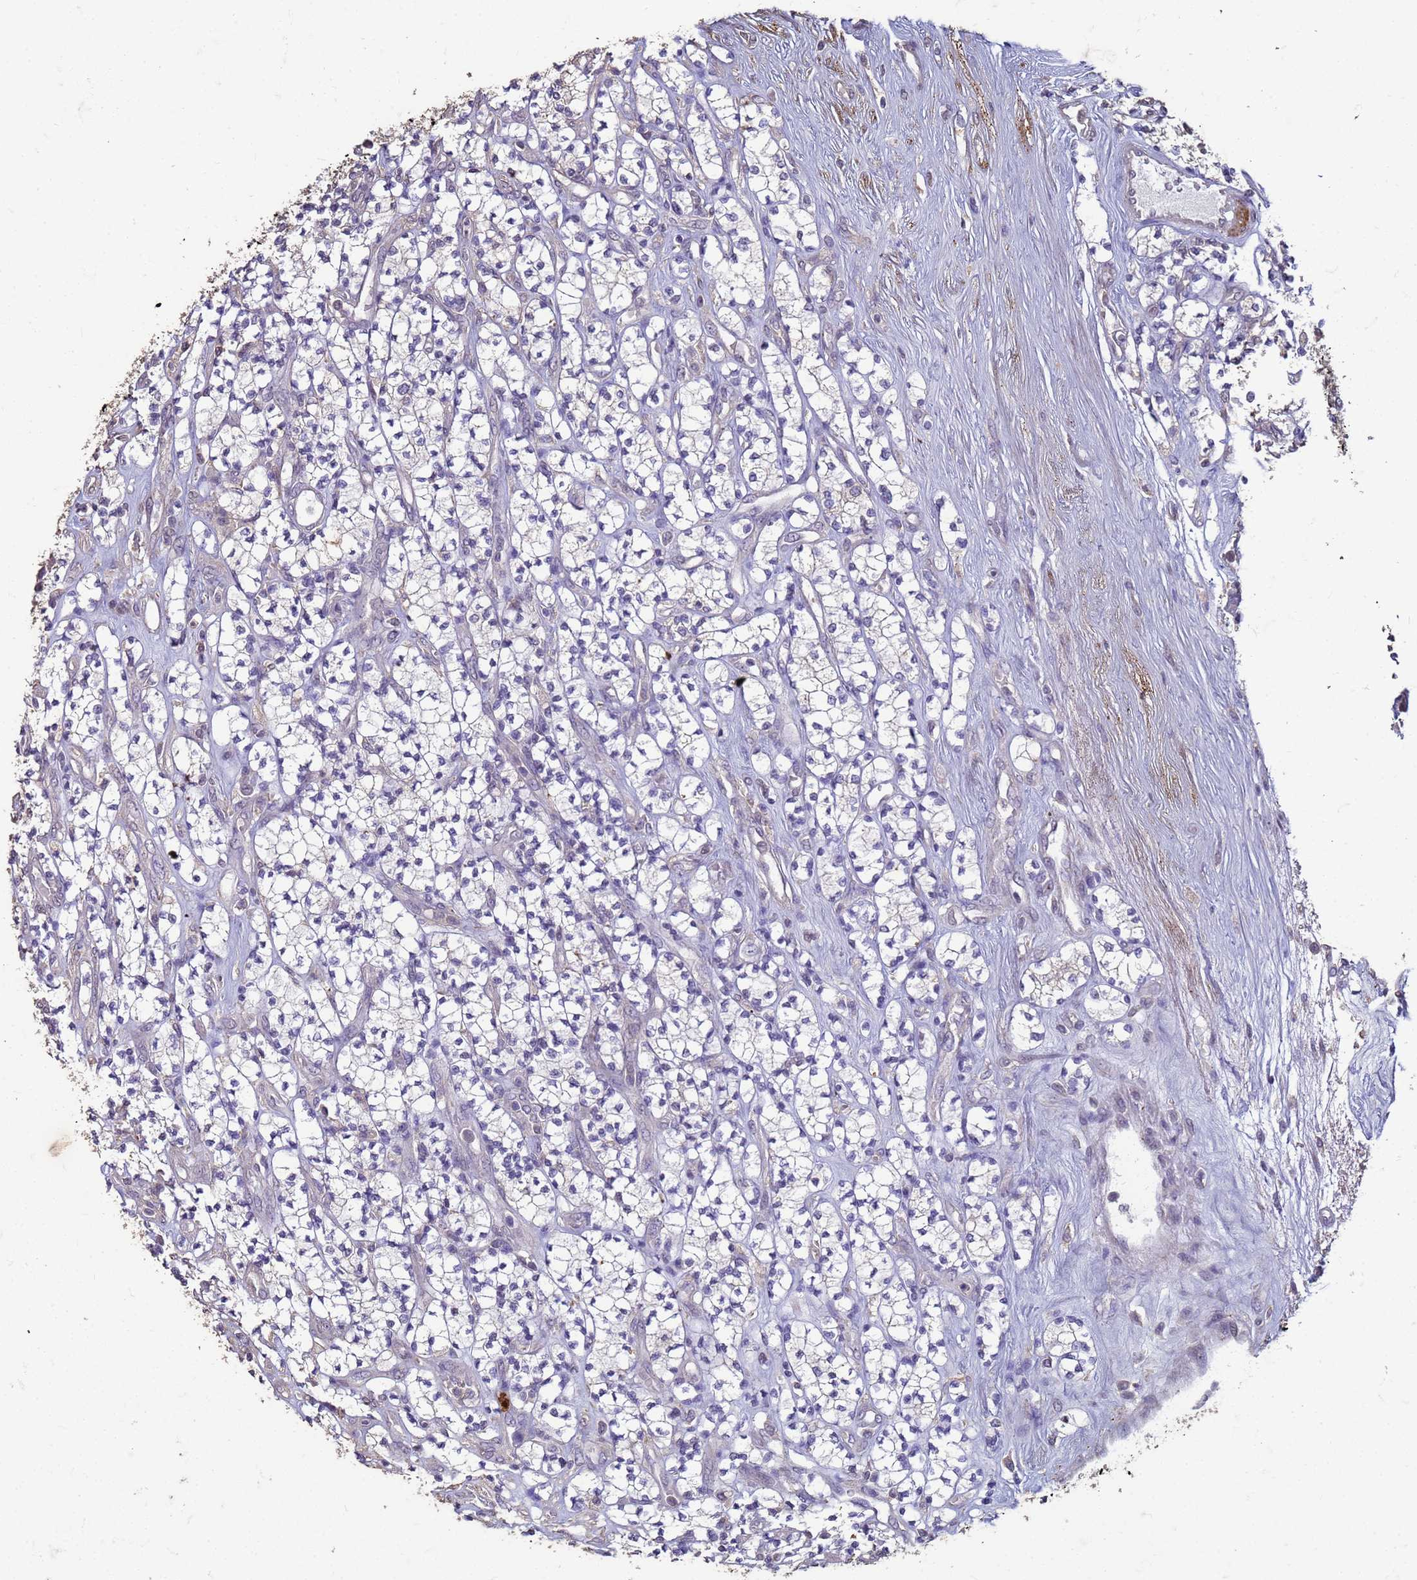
{"staining": {"intensity": "negative", "quantity": "none", "location": "none"}, "tissue": "renal cancer", "cell_type": "Tumor cells", "image_type": "cancer", "snomed": [{"axis": "morphology", "description": "Adenocarcinoma, NOS"}, {"axis": "topography", "description": "Kidney"}], "caption": "IHC of human renal adenocarcinoma displays no positivity in tumor cells. Brightfield microscopy of immunohistochemistry stained with DAB (3,3'-diaminobenzidine) (brown) and hematoxylin (blue), captured at high magnification.", "gene": "SLC25A15", "patient": {"sex": "male", "age": 77}}